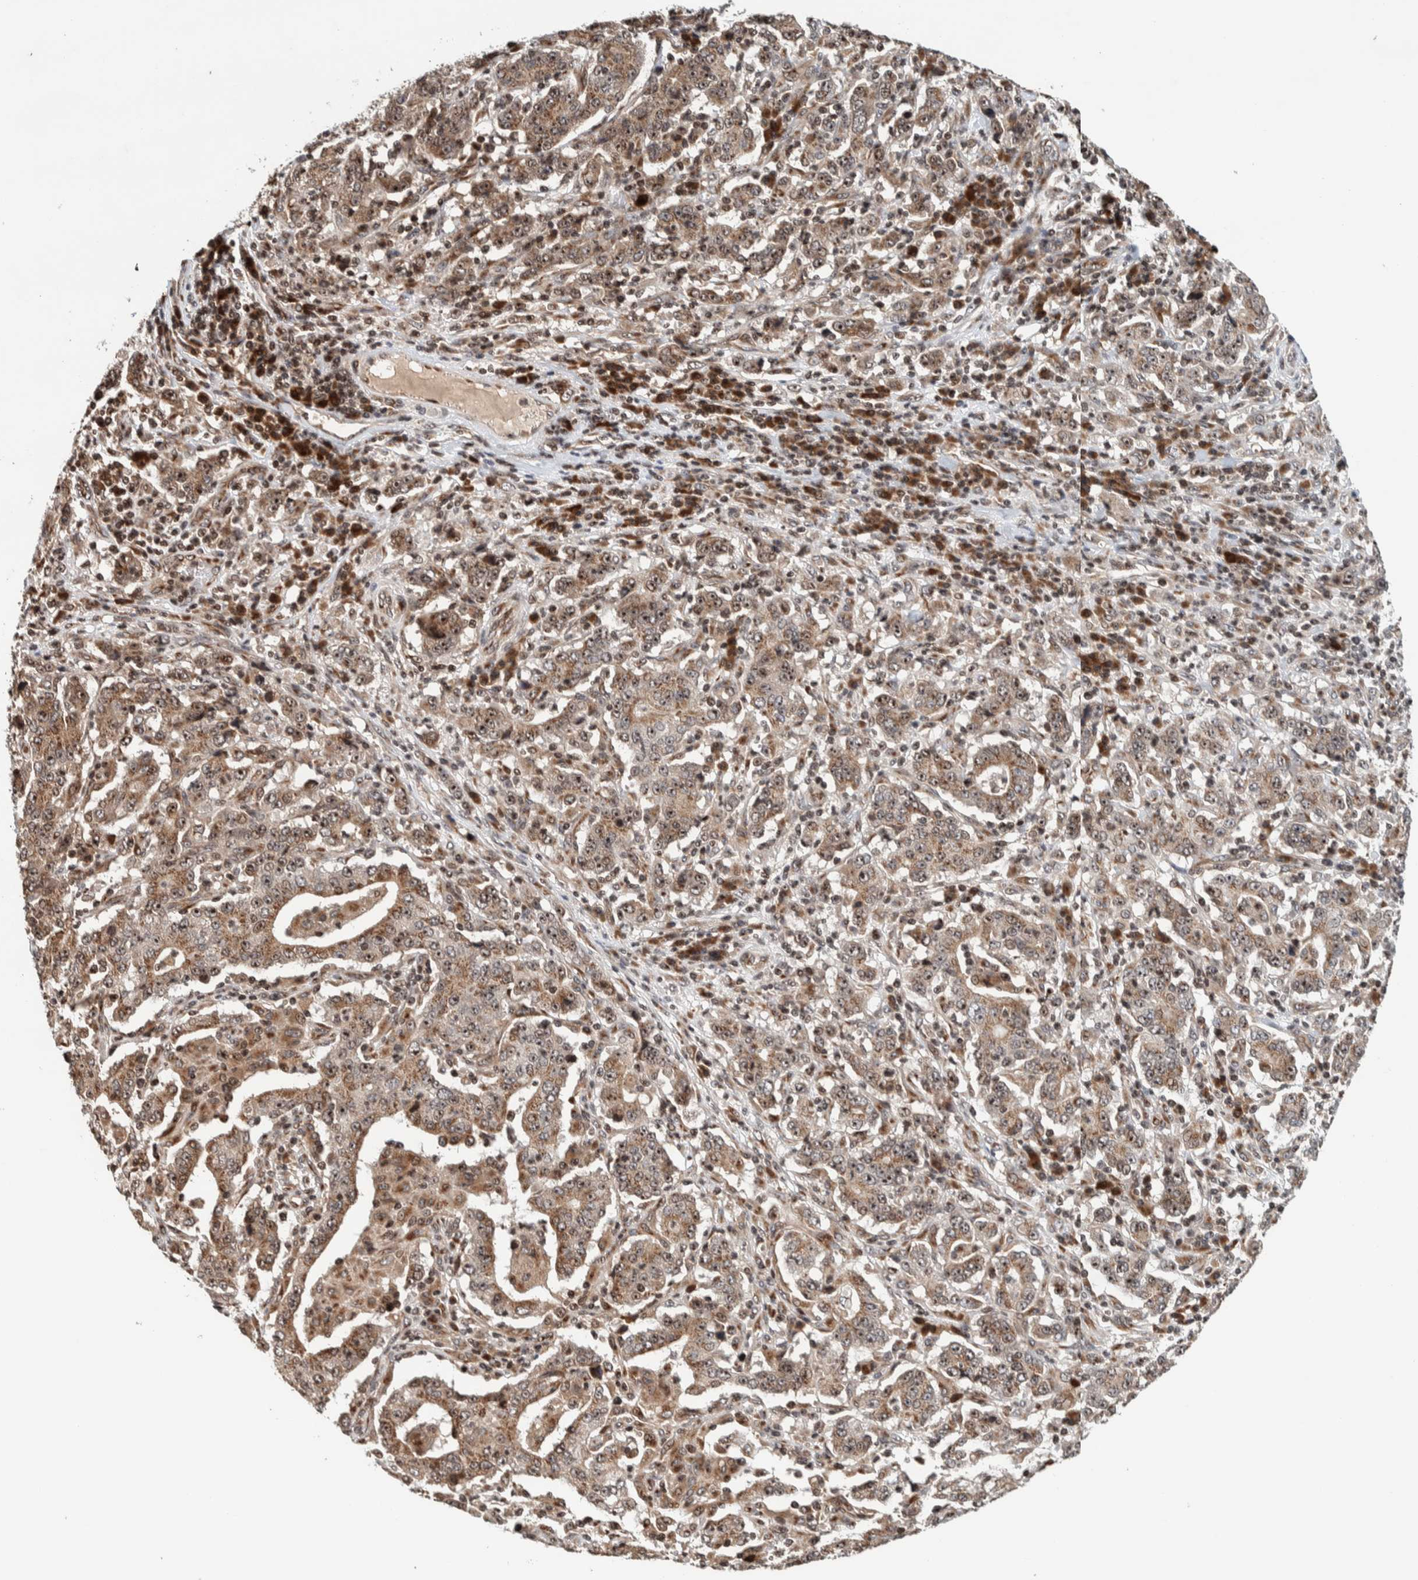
{"staining": {"intensity": "weak", "quantity": ">75%", "location": "cytoplasmic/membranous,nuclear"}, "tissue": "stomach cancer", "cell_type": "Tumor cells", "image_type": "cancer", "snomed": [{"axis": "morphology", "description": "Normal tissue, NOS"}, {"axis": "morphology", "description": "Adenocarcinoma, NOS"}, {"axis": "topography", "description": "Stomach, upper"}, {"axis": "topography", "description": "Stomach"}], "caption": "About >75% of tumor cells in human stomach cancer (adenocarcinoma) reveal weak cytoplasmic/membranous and nuclear protein expression as visualized by brown immunohistochemical staining.", "gene": "CCDC182", "patient": {"sex": "male", "age": 59}}